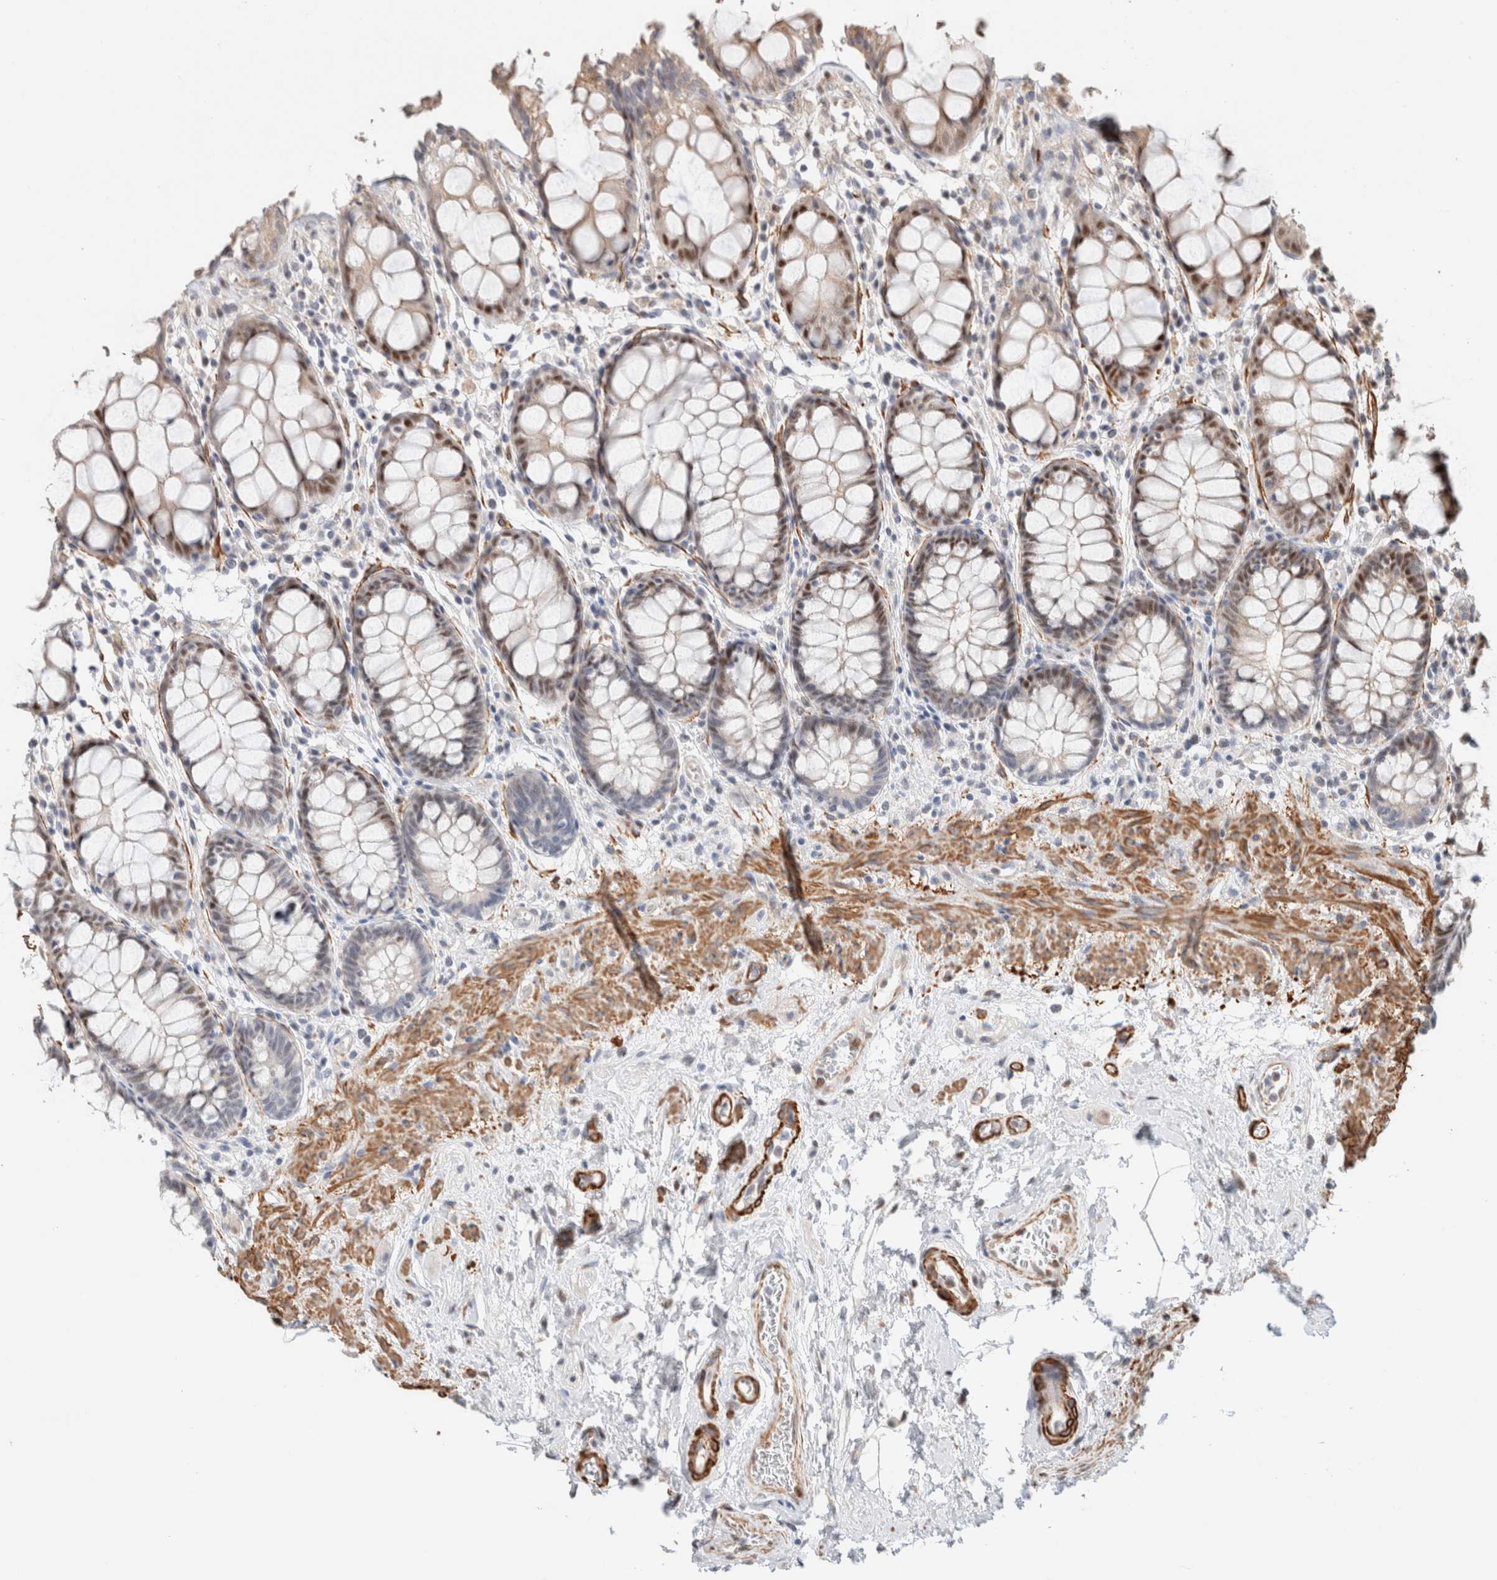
{"staining": {"intensity": "strong", "quantity": ">75%", "location": "nuclear"}, "tissue": "rectum", "cell_type": "Glandular cells", "image_type": "normal", "snomed": [{"axis": "morphology", "description": "Normal tissue, NOS"}, {"axis": "topography", "description": "Rectum"}], "caption": "Brown immunohistochemical staining in unremarkable human rectum shows strong nuclear expression in about >75% of glandular cells. The staining is performed using DAB (3,3'-diaminobenzidine) brown chromogen to label protein expression. The nuclei are counter-stained blue using hematoxylin.", "gene": "ID3", "patient": {"sex": "male", "age": 64}}